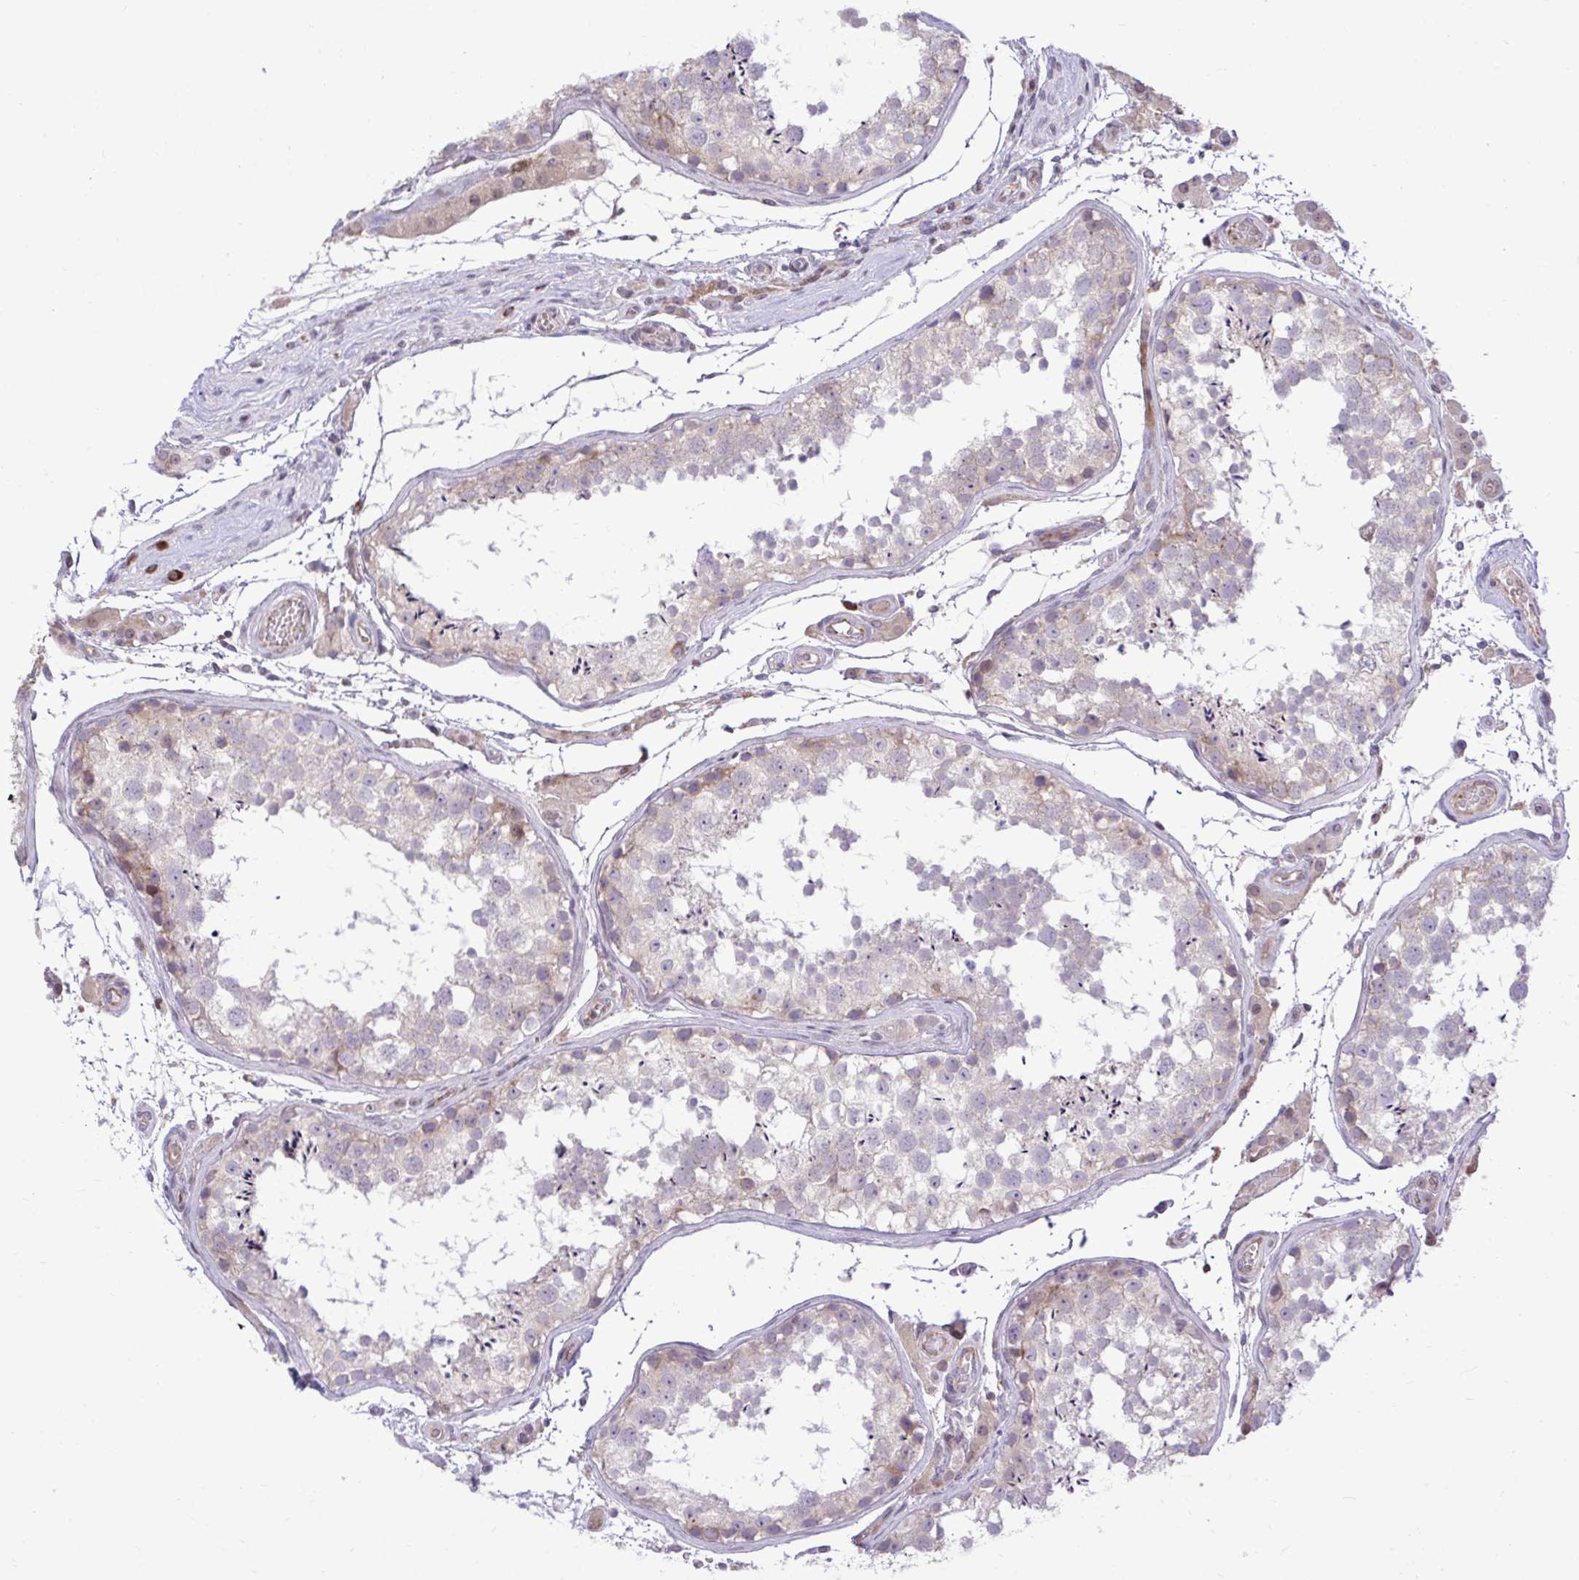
{"staining": {"intensity": "moderate", "quantity": "<25%", "location": "cytoplasmic/membranous"}, "tissue": "testis", "cell_type": "Cells in seminiferous ducts", "image_type": "normal", "snomed": [{"axis": "morphology", "description": "Normal tissue, NOS"}, {"axis": "morphology", "description": "Seminoma, NOS"}, {"axis": "topography", "description": "Testis"}], "caption": "Protein staining of benign testis exhibits moderate cytoplasmic/membranous positivity in about <25% of cells in seminiferous ducts. Ihc stains the protein in brown and the nuclei are stained blue.", "gene": "METTL9", "patient": {"sex": "male", "age": 29}}